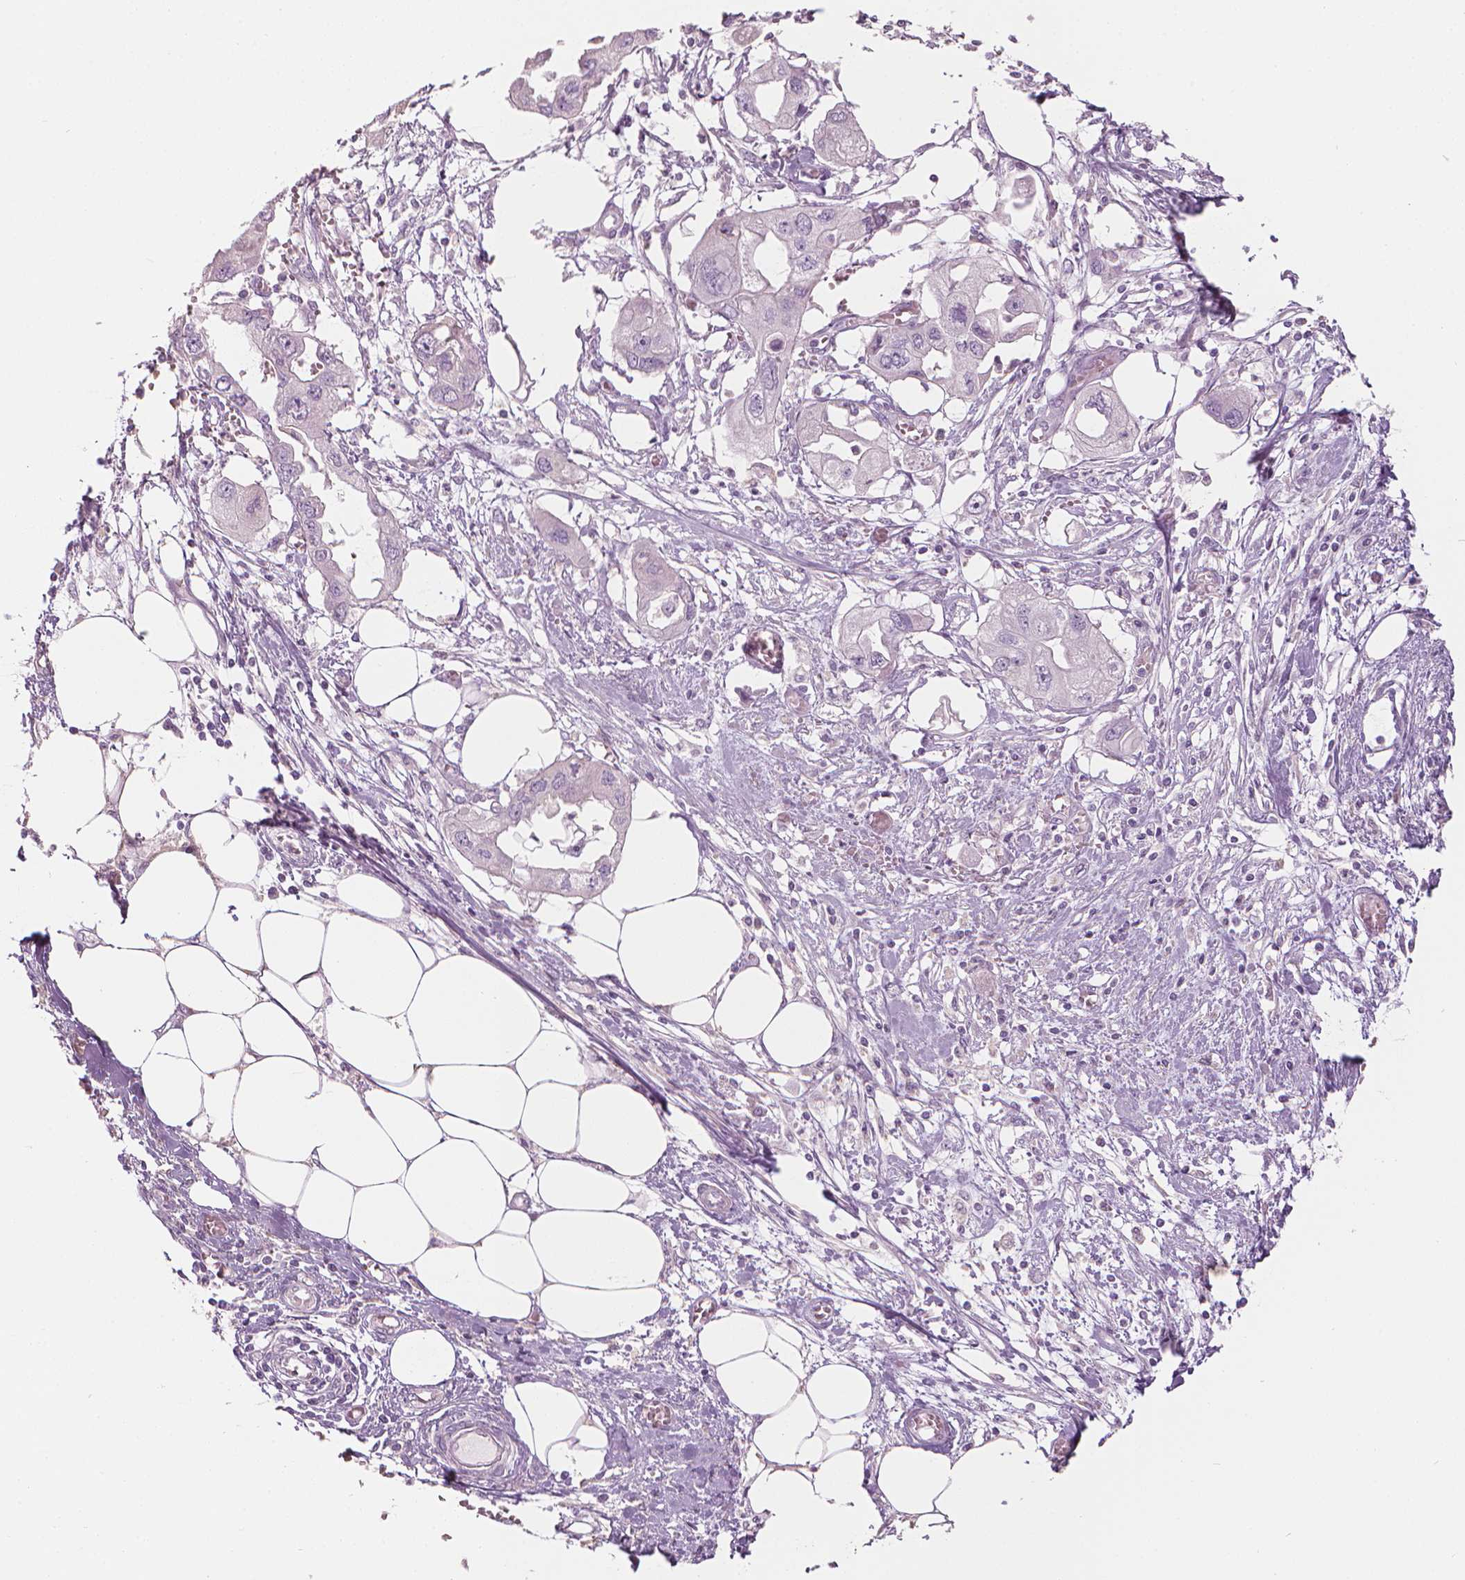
{"staining": {"intensity": "negative", "quantity": "none", "location": "none"}, "tissue": "endometrial cancer", "cell_type": "Tumor cells", "image_type": "cancer", "snomed": [{"axis": "morphology", "description": "Adenocarcinoma, NOS"}, {"axis": "morphology", "description": "Adenocarcinoma, metastatic, NOS"}, {"axis": "topography", "description": "Adipose tissue"}, {"axis": "topography", "description": "Endometrium"}], "caption": "A histopathology image of endometrial adenocarcinoma stained for a protein displays no brown staining in tumor cells.", "gene": "SHMT1", "patient": {"sex": "female", "age": 67}}